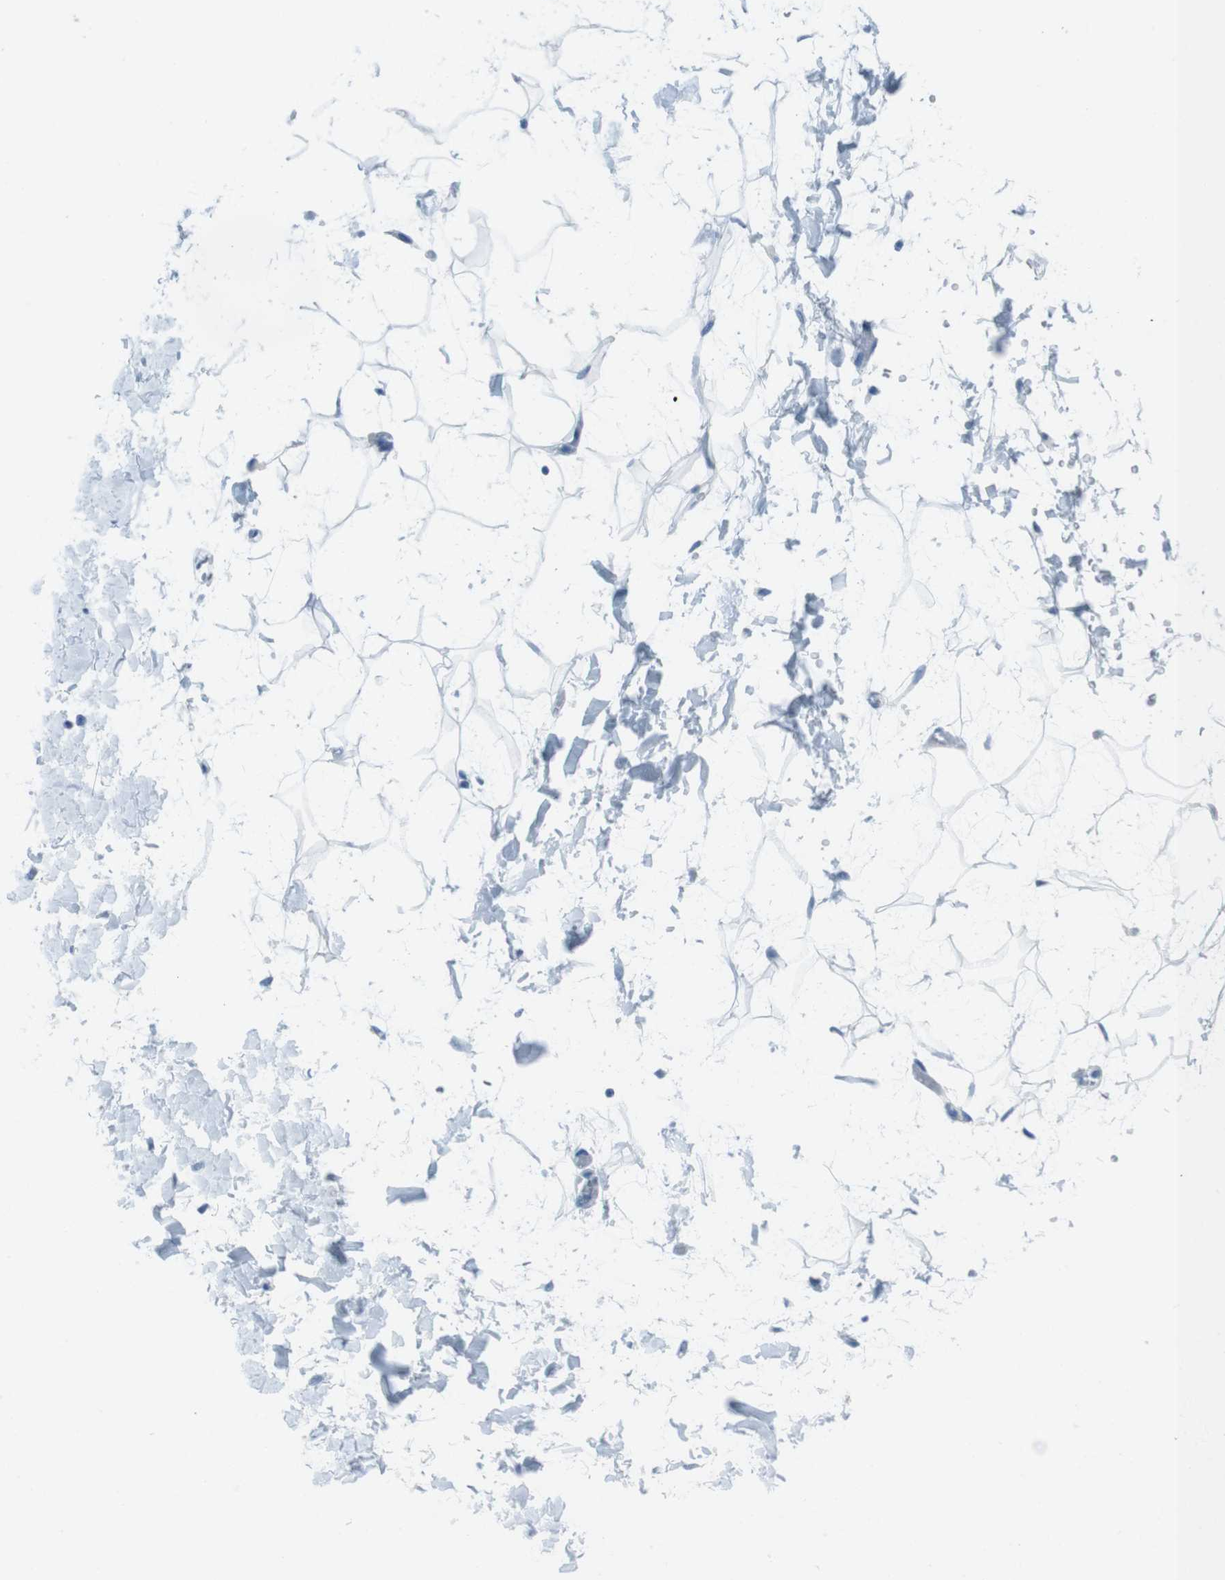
{"staining": {"intensity": "negative", "quantity": "none", "location": "none"}, "tissue": "adipose tissue", "cell_type": "Adipocytes", "image_type": "normal", "snomed": [{"axis": "morphology", "description": "Normal tissue, NOS"}, {"axis": "topography", "description": "Soft tissue"}], "caption": "This is an IHC photomicrograph of unremarkable human adipose tissue. There is no staining in adipocytes.", "gene": "TMEM207", "patient": {"sex": "male", "age": 72}}